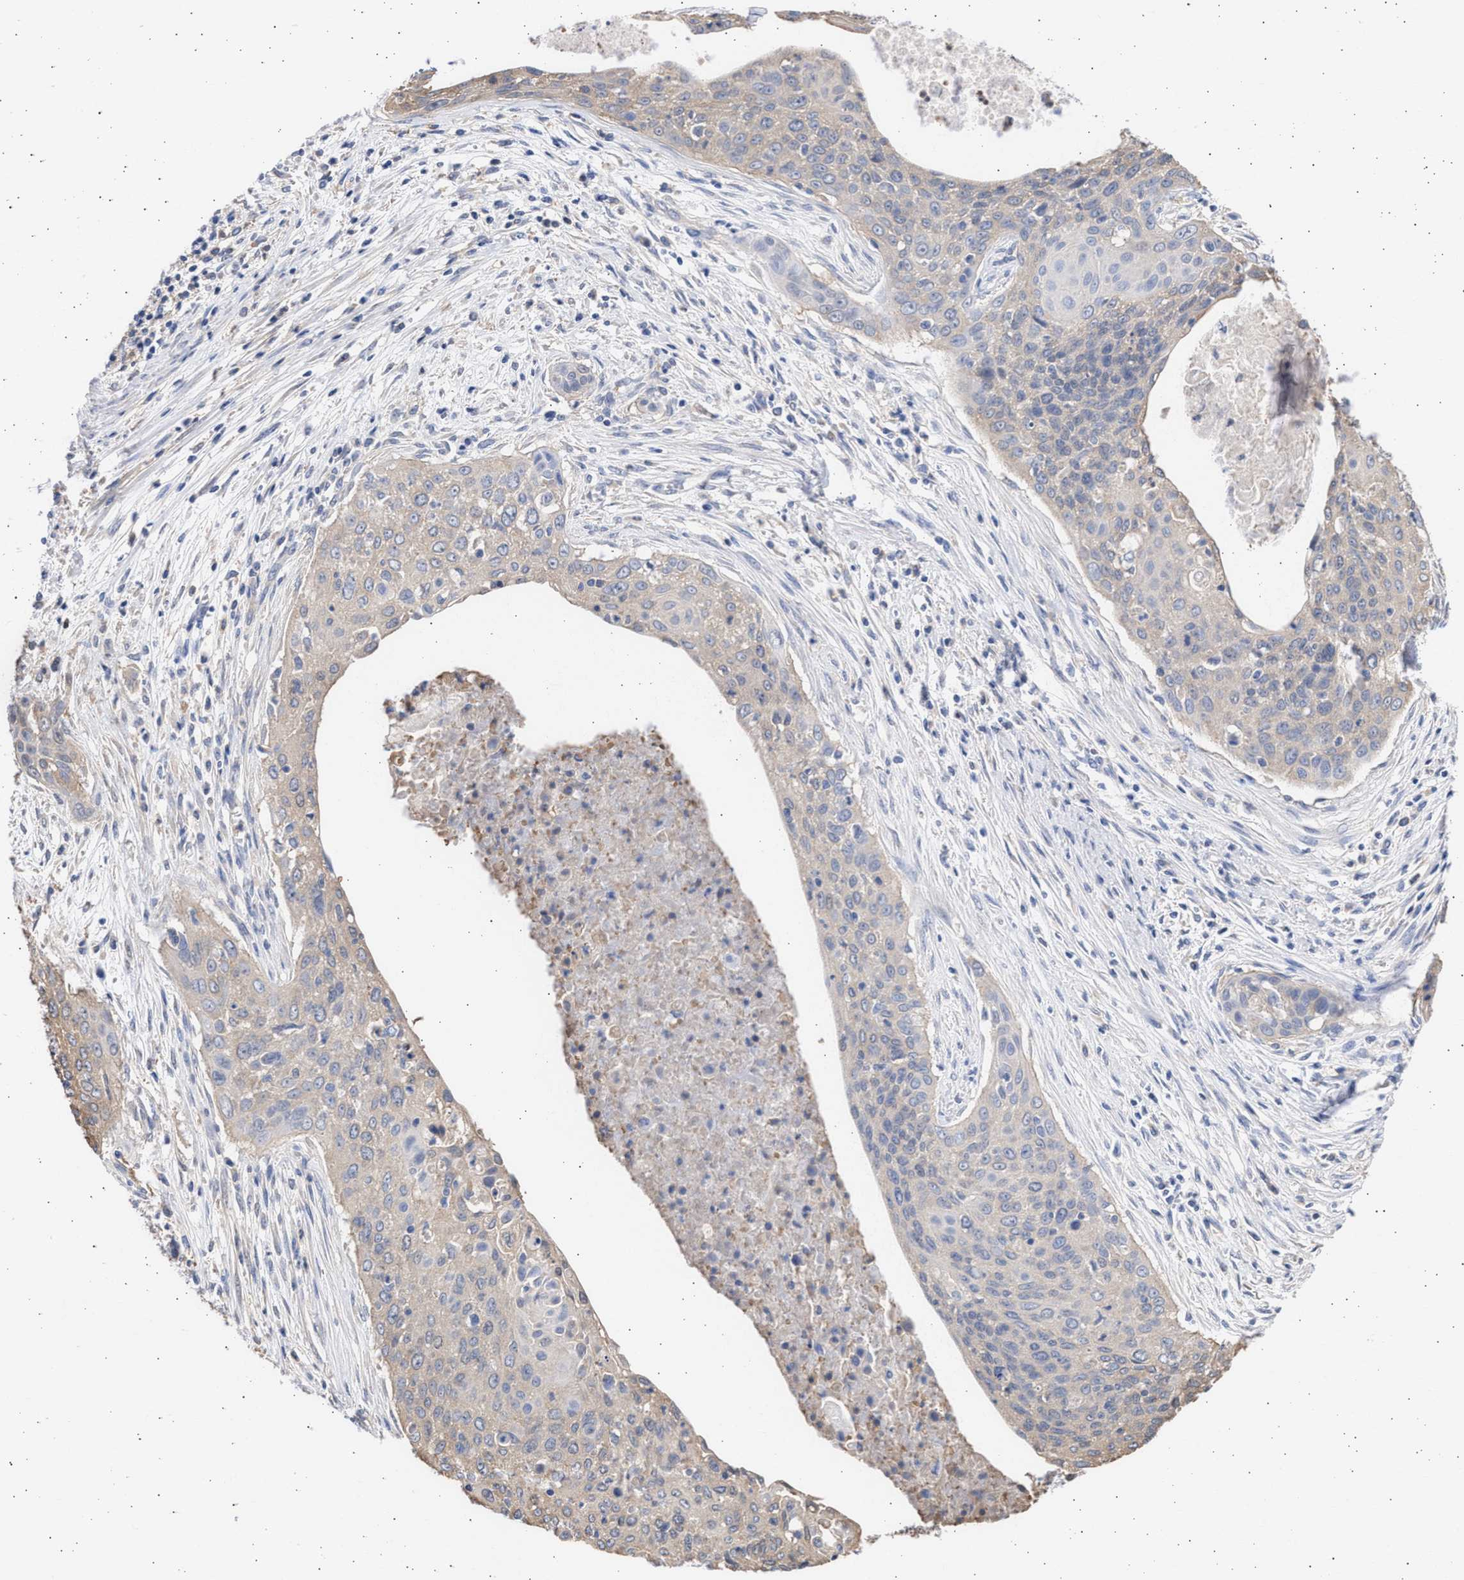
{"staining": {"intensity": "weak", "quantity": "<25%", "location": "cytoplasmic/membranous"}, "tissue": "cervical cancer", "cell_type": "Tumor cells", "image_type": "cancer", "snomed": [{"axis": "morphology", "description": "Squamous cell carcinoma, NOS"}, {"axis": "topography", "description": "Cervix"}], "caption": "Tumor cells show no significant protein positivity in cervical cancer (squamous cell carcinoma). Nuclei are stained in blue.", "gene": "ALDOC", "patient": {"sex": "female", "age": 55}}